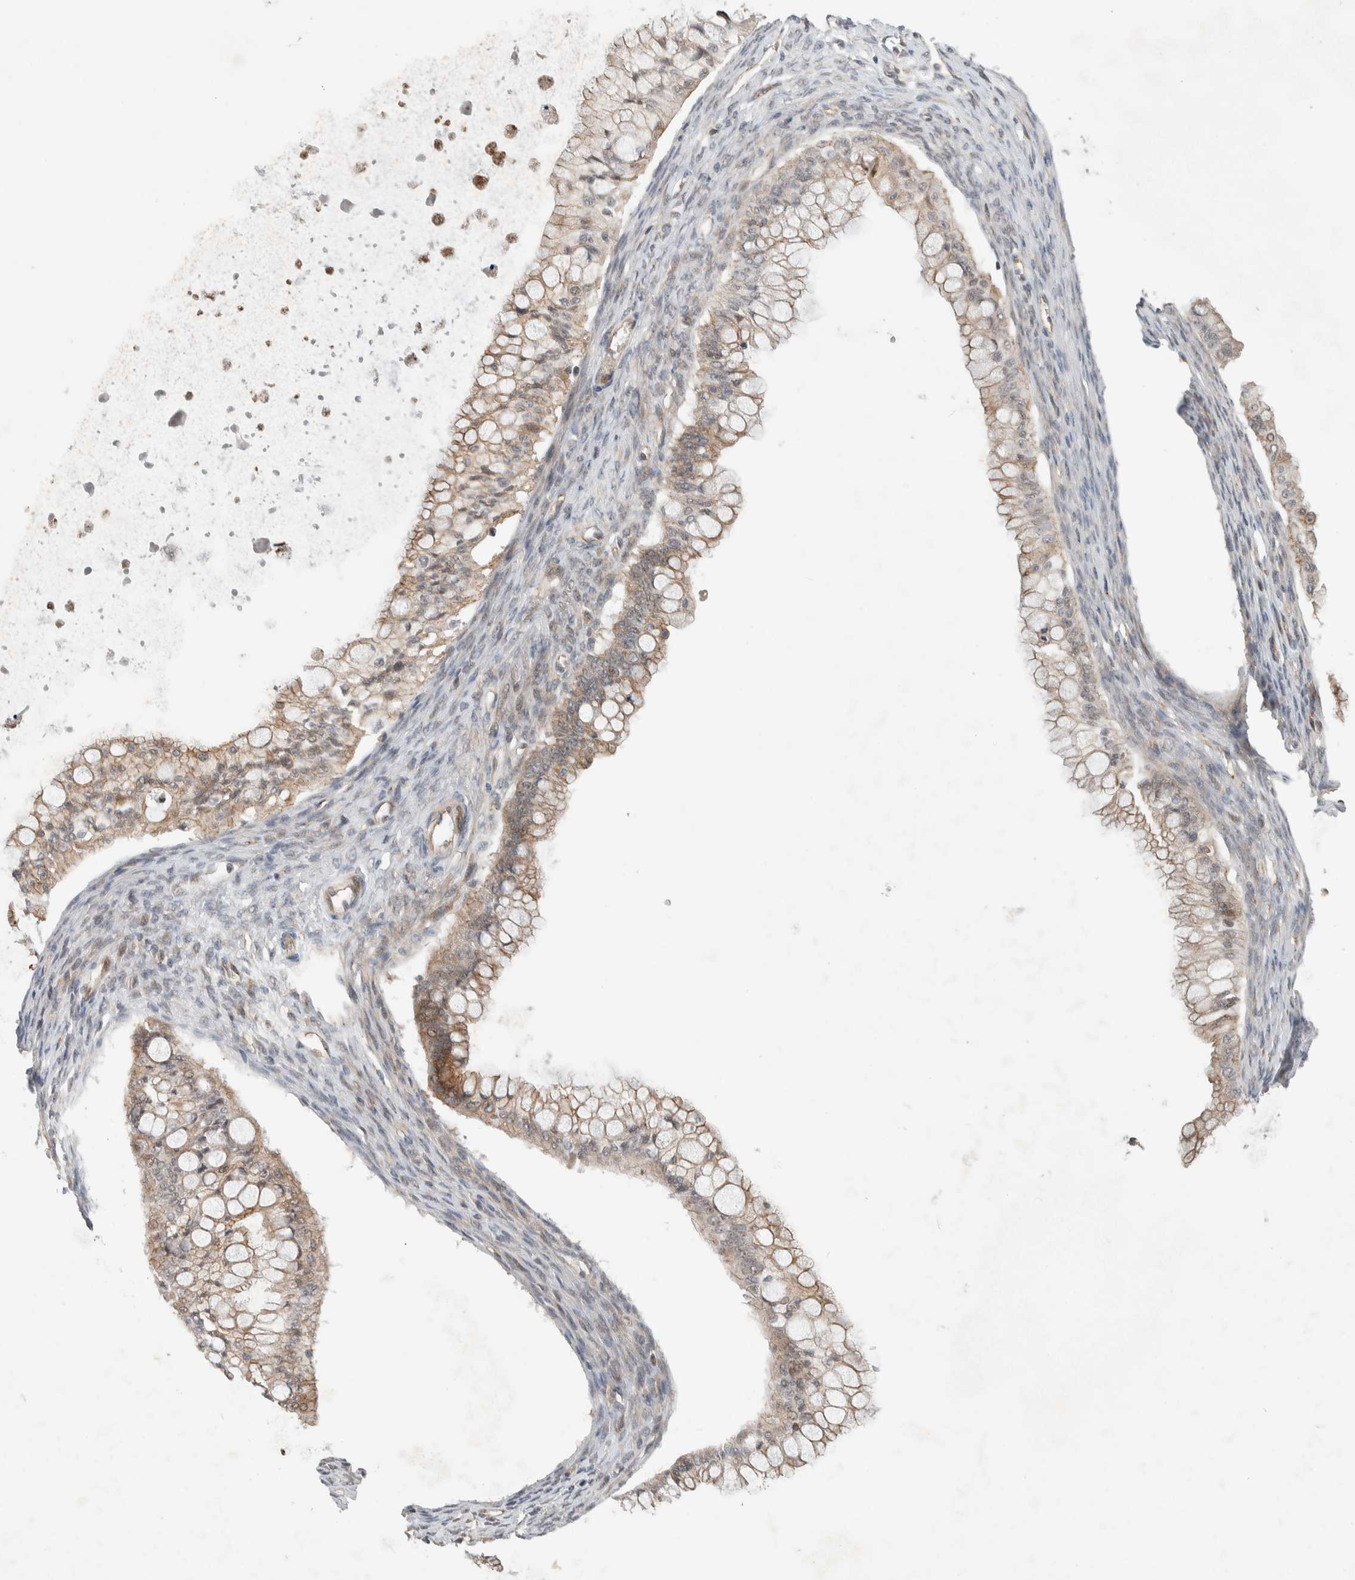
{"staining": {"intensity": "moderate", "quantity": "<25%", "location": "cytoplasmic/membranous"}, "tissue": "ovarian cancer", "cell_type": "Tumor cells", "image_type": "cancer", "snomed": [{"axis": "morphology", "description": "Cystadenocarcinoma, mucinous, NOS"}, {"axis": "topography", "description": "Ovary"}], "caption": "Ovarian cancer (mucinous cystadenocarcinoma) stained for a protein shows moderate cytoplasmic/membranous positivity in tumor cells.", "gene": "DEPTOR", "patient": {"sex": "female", "age": 57}}